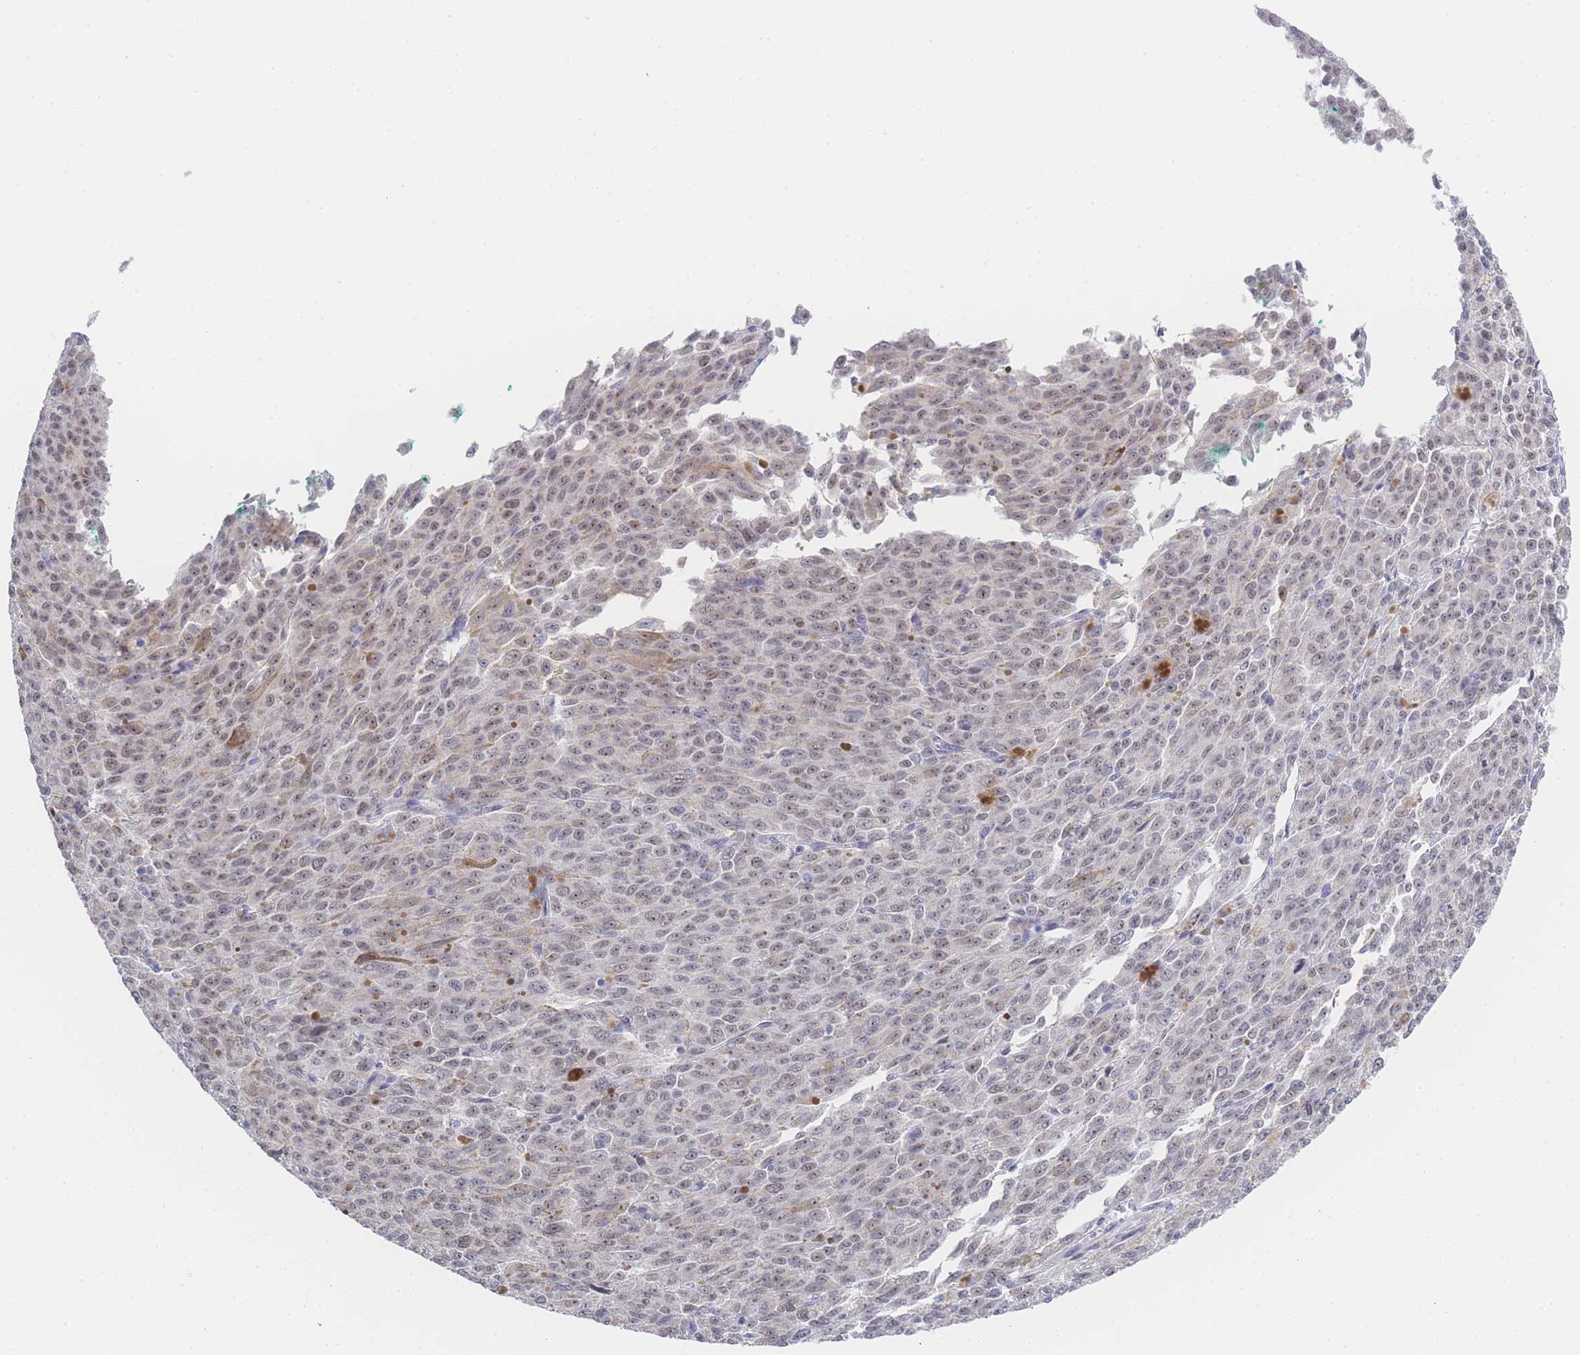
{"staining": {"intensity": "weak", "quantity": "25%-75%", "location": "nuclear"}, "tissue": "melanoma", "cell_type": "Tumor cells", "image_type": "cancer", "snomed": [{"axis": "morphology", "description": "Malignant melanoma, NOS"}, {"axis": "topography", "description": "Skin"}], "caption": "IHC of human malignant melanoma demonstrates low levels of weak nuclear positivity in about 25%-75% of tumor cells.", "gene": "ZNF142", "patient": {"sex": "female", "age": 52}}